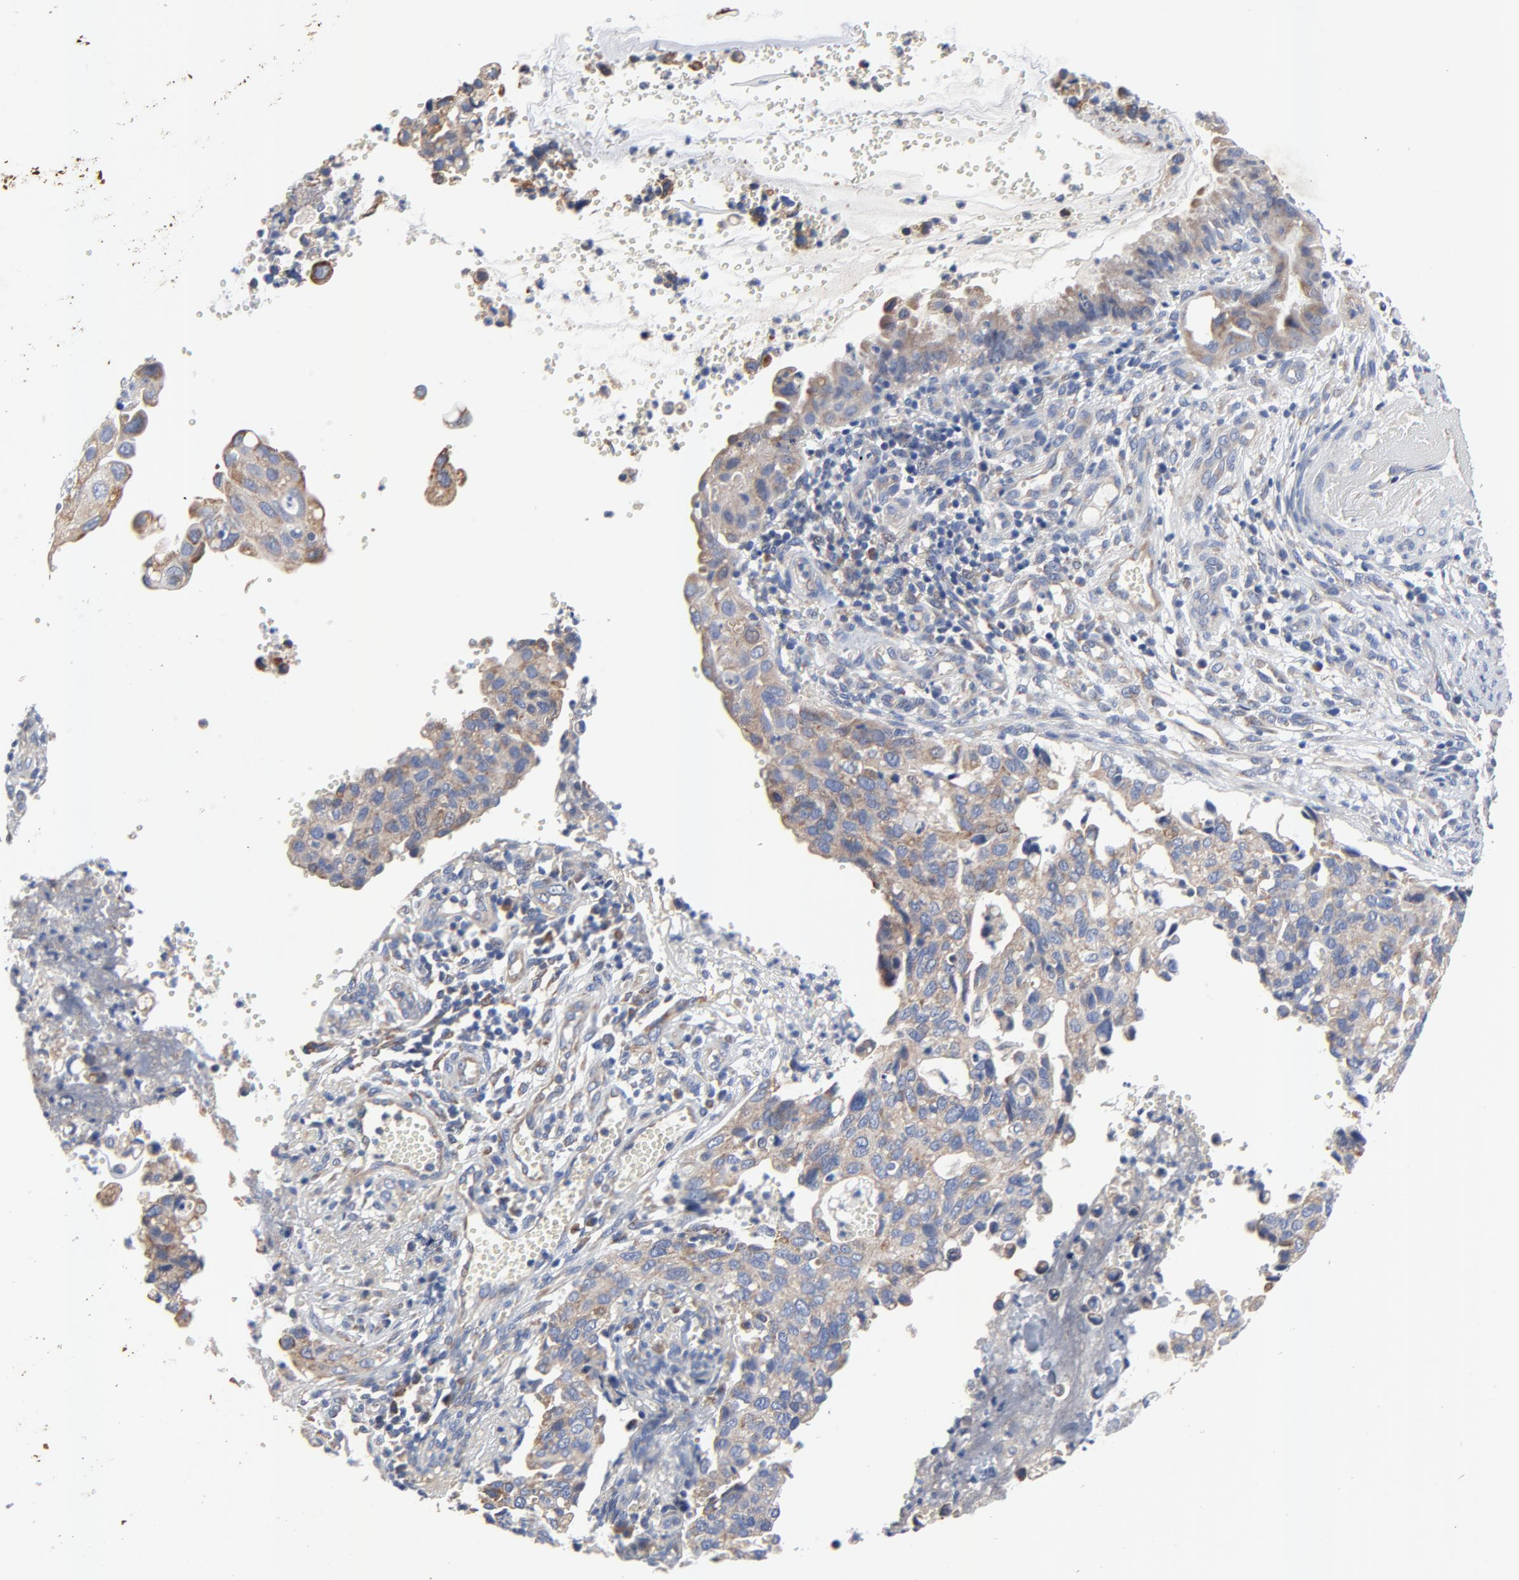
{"staining": {"intensity": "moderate", "quantity": ">75%", "location": "cytoplasmic/membranous"}, "tissue": "cervical cancer", "cell_type": "Tumor cells", "image_type": "cancer", "snomed": [{"axis": "morphology", "description": "Normal tissue, NOS"}, {"axis": "morphology", "description": "Squamous cell carcinoma, NOS"}, {"axis": "topography", "description": "Cervix"}], "caption": "Immunohistochemistry (IHC) of human cervical cancer demonstrates medium levels of moderate cytoplasmic/membranous staining in about >75% of tumor cells.", "gene": "VAV2", "patient": {"sex": "female", "age": 45}}